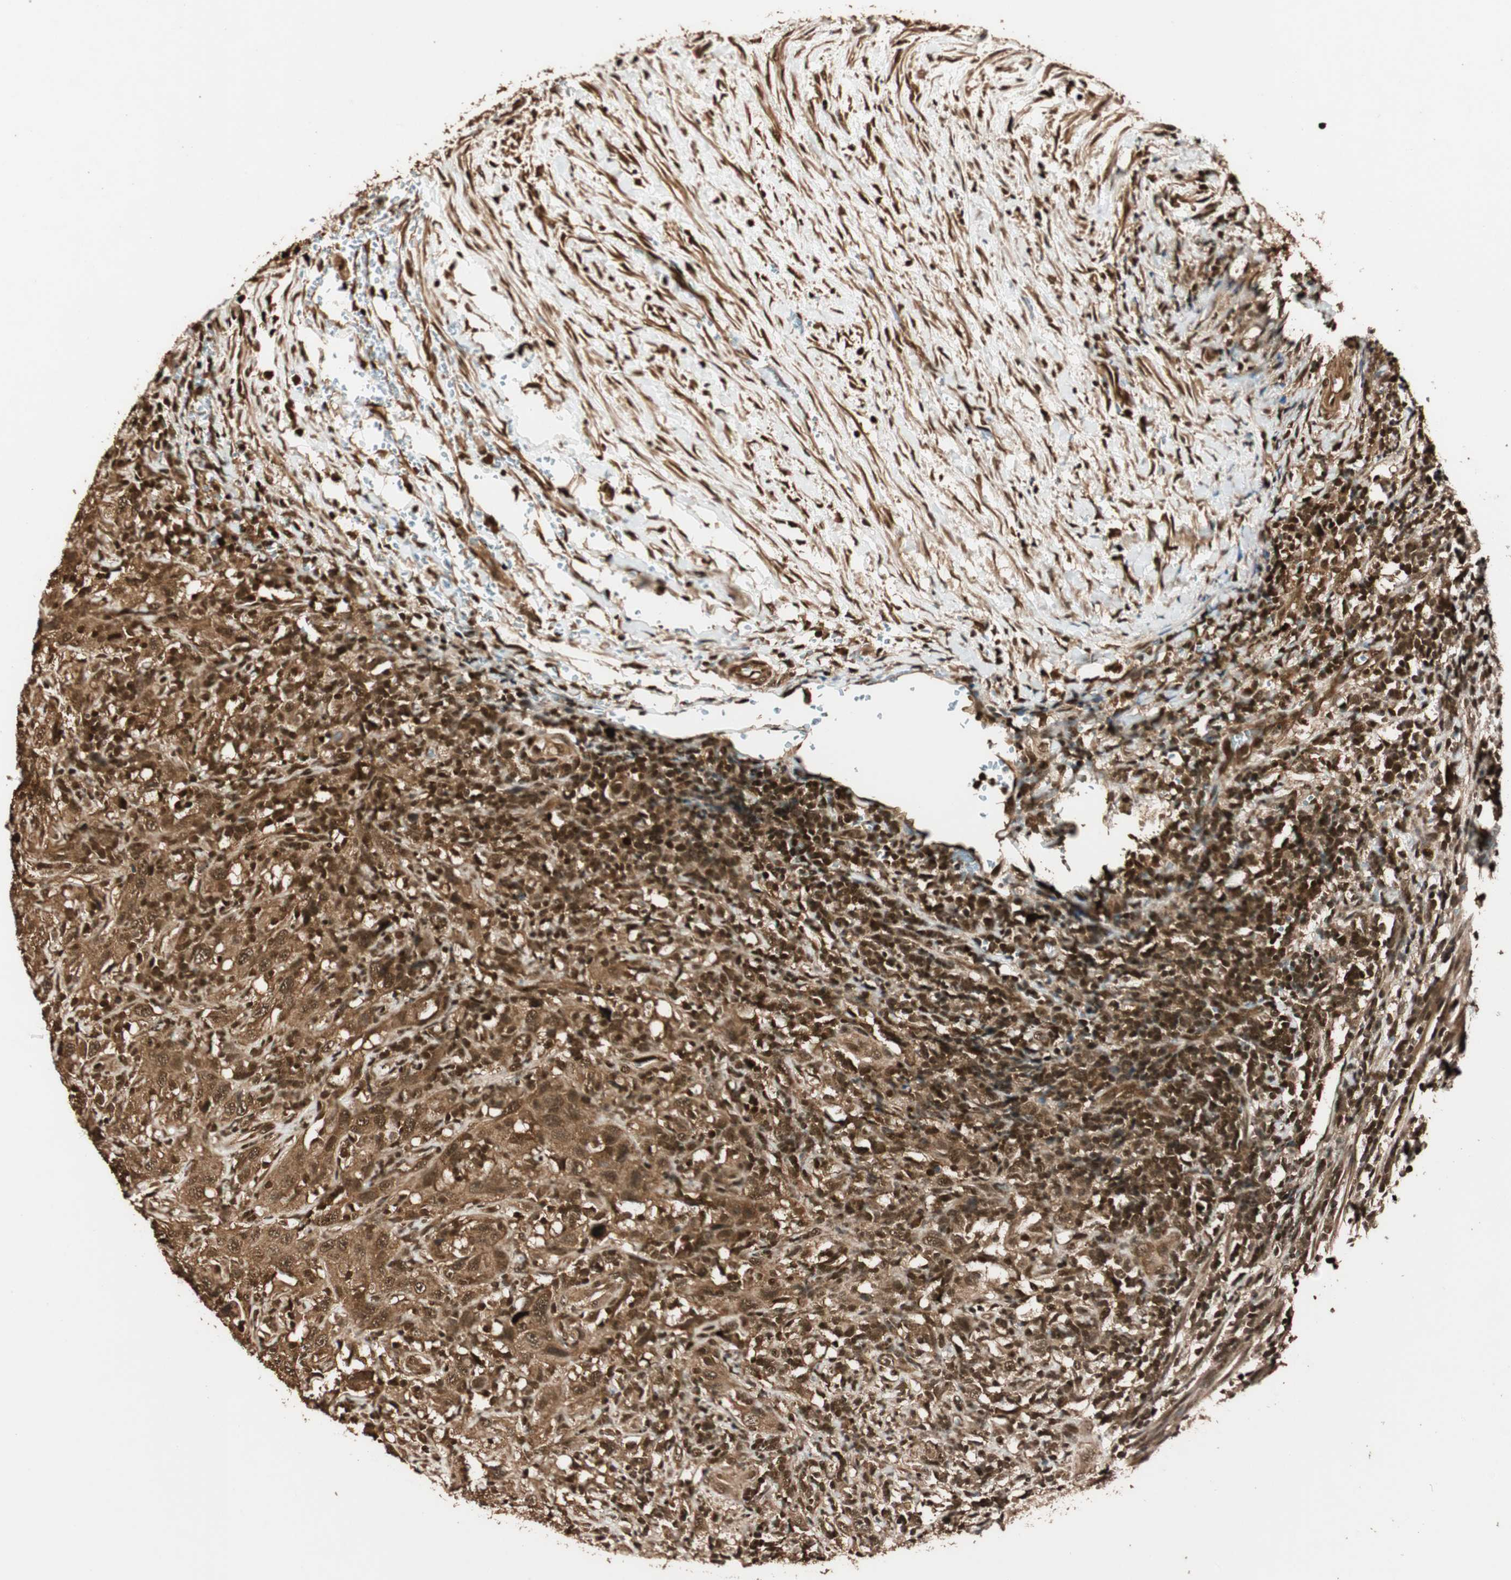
{"staining": {"intensity": "strong", "quantity": ">75%", "location": "cytoplasmic/membranous,nuclear"}, "tissue": "urothelial cancer", "cell_type": "Tumor cells", "image_type": "cancer", "snomed": [{"axis": "morphology", "description": "Urothelial carcinoma, High grade"}, {"axis": "topography", "description": "Urinary bladder"}], "caption": "Human urothelial cancer stained for a protein (brown) demonstrates strong cytoplasmic/membranous and nuclear positive expression in about >75% of tumor cells.", "gene": "ALKBH5", "patient": {"sex": "male", "age": 61}}